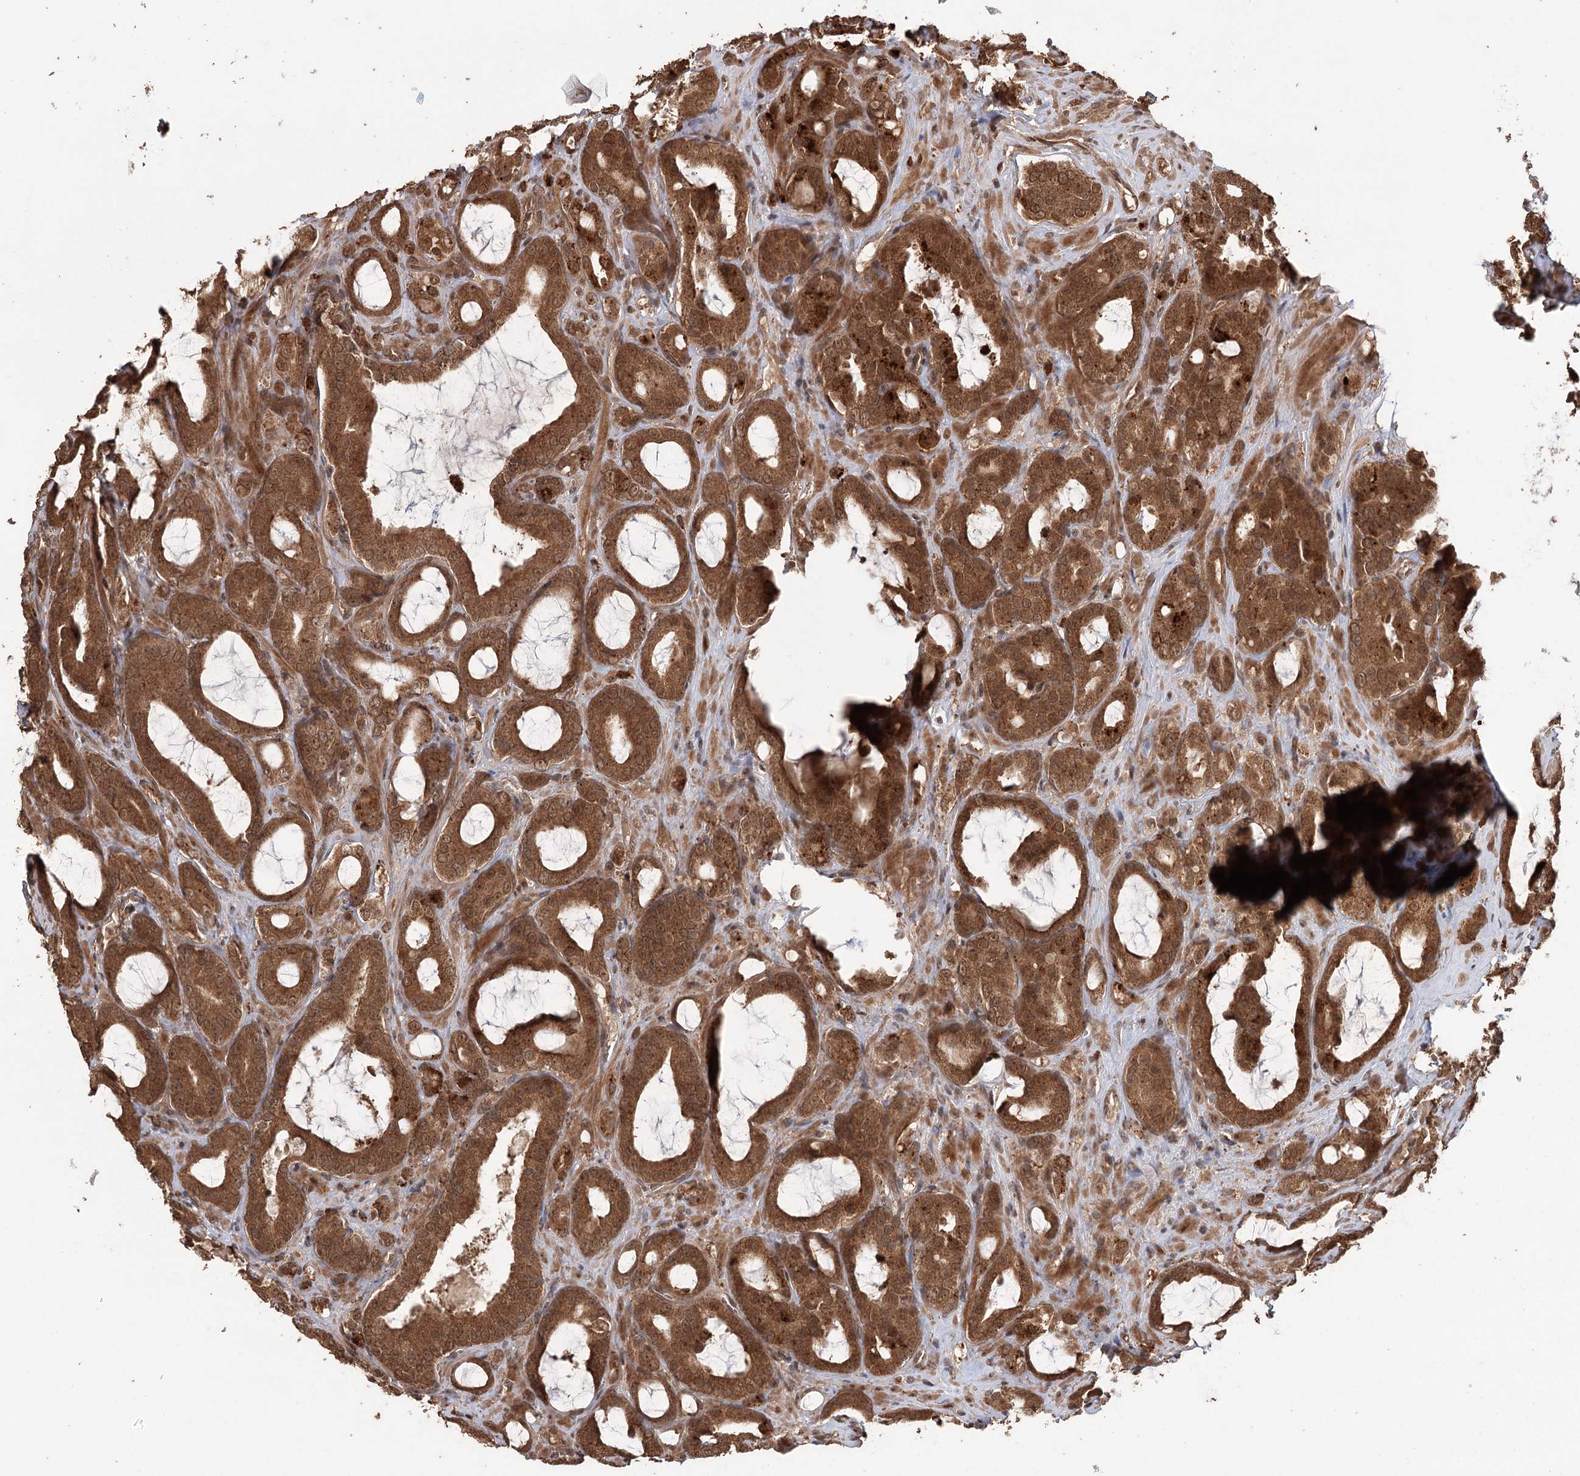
{"staining": {"intensity": "moderate", "quantity": ">75%", "location": "cytoplasmic/membranous,nuclear"}, "tissue": "prostate cancer", "cell_type": "Tumor cells", "image_type": "cancer", "snomed": [{"axis": "morphology", "description": "Adenocarcinoma, High grade"}, {"axis": "topography", "description": "Prostate"}], "caption": "An immunohistochemistry micrograph of tumor tissue is shown. Protein staining in brown labels moderate cytoplasmic/membranous and nuclear positivity in prostate cancer within tumor cells.", "gene": "N6AMT1", "patient": {"sex": "male", "age": 72}}